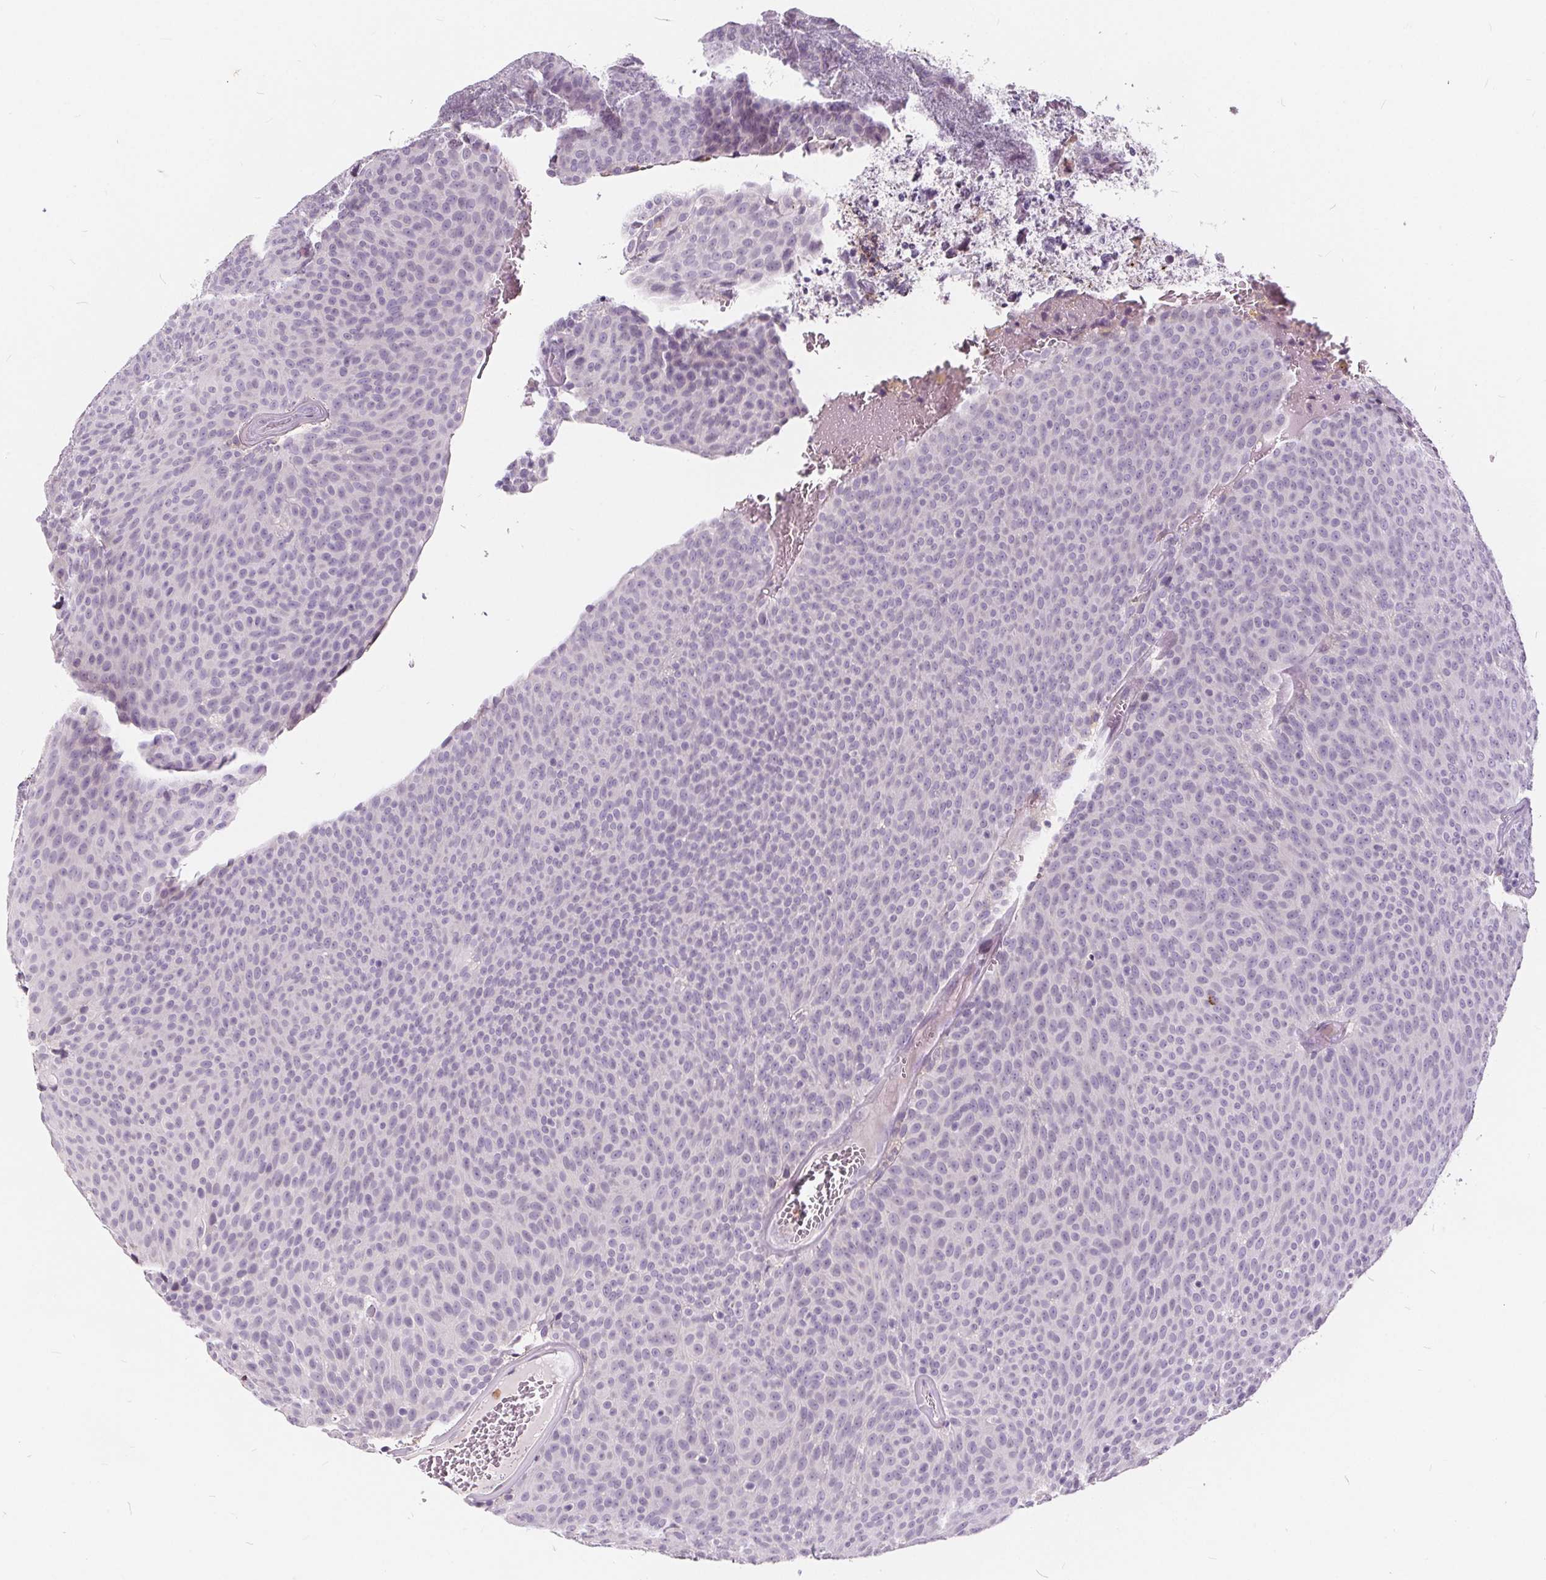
{"staining": {"intensity": "negative", "quantity": "none", "location": "none"}, "tissue": "urothelial cancer", "cell_type": "Tumor cells", "image_type": "cancer", "snomed": [{"axis": "morphology", "description": "Urothelial carcinoma, Low grade"}, {"axis": "topography", "description": "Urinary bladder"}], "caption": "This is an immunohistochemistry micrograph of urothelial cancer. There is no staining in tumor cells.", "gene": "HAAO", "patient": {"sex": "male", "age": 77}}